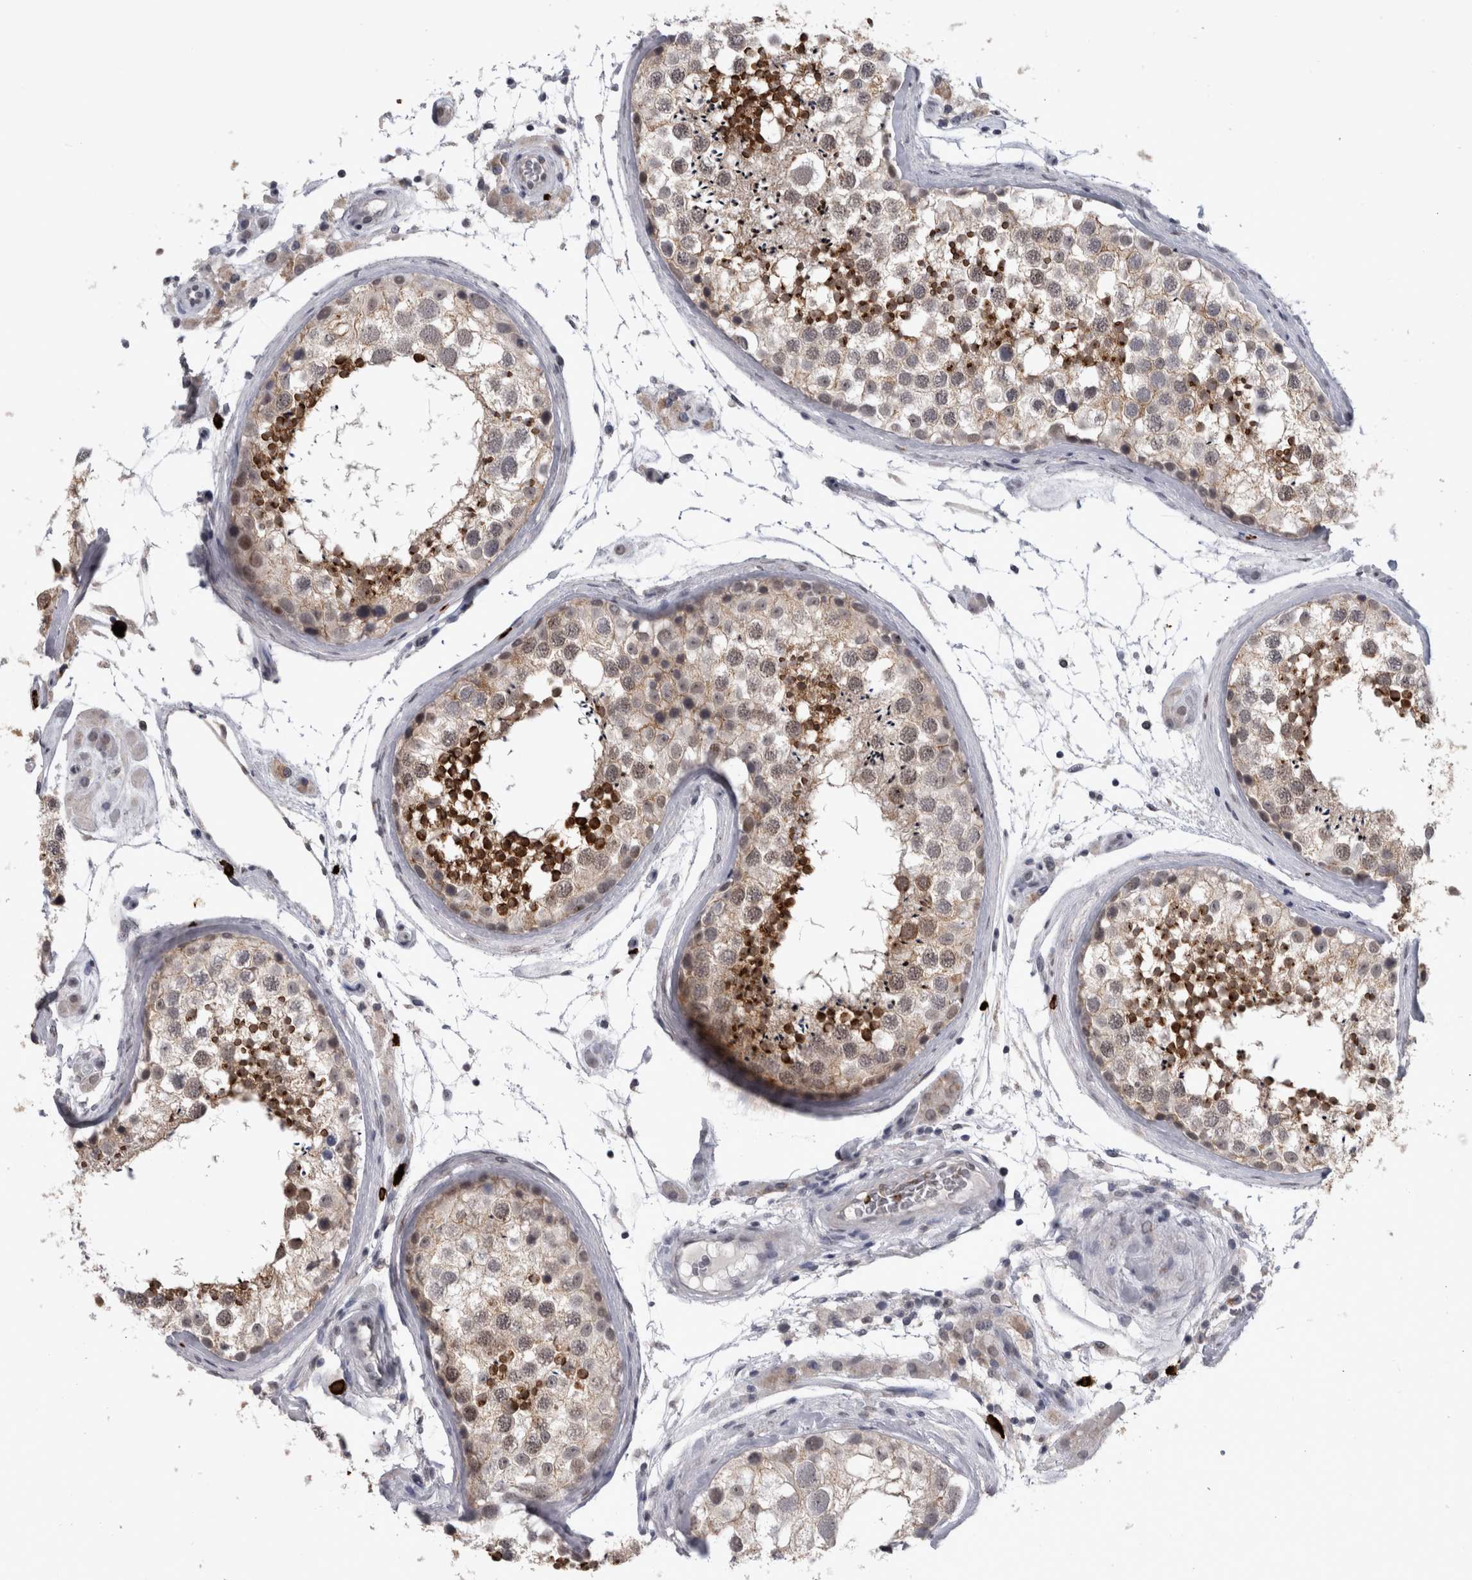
{"staining": {"intensity": "strong", "quantity": "25%-75%", "location": "cytoplasmic/membranous,nuclear"}, "tissue": "testis", "cell_type": "Cells in seminiferous ducts", "image_type": "normal", "snomed": [{"axis": "morphology", "description": "Normal tissue, NOS"}, {"axis": "topography", "description": "Testis"}], "caption": "Protein staining of unremarkable testis exhibits strong cytoplasmic/membranous,nuclear positivity in approximately 25%-75% of cells in seminiferous ducts.", "gene": "PEBP4", "patient": {"sex": "male", "age": 46}}